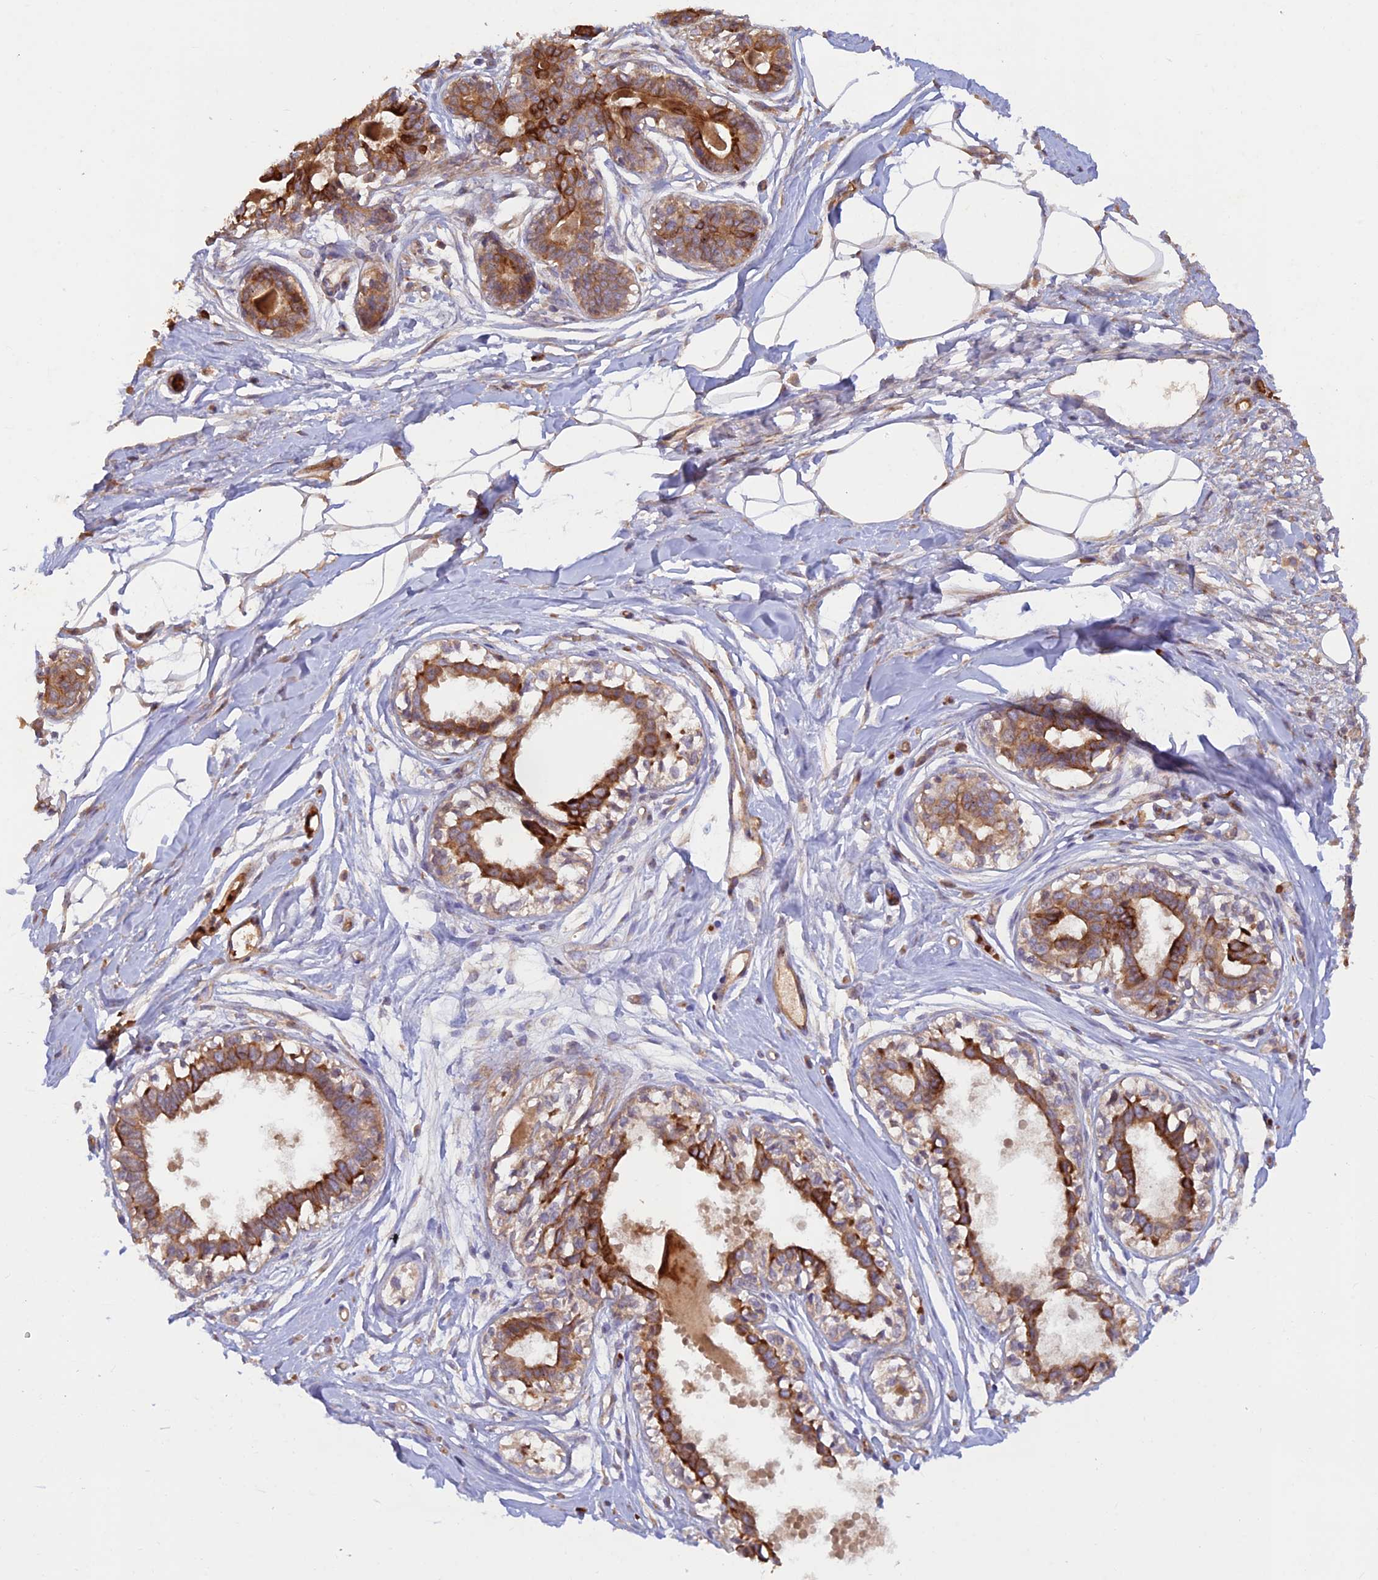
{"staining": {"intensity": "moderate", "quantity": ">75%", "location": "cytoplasmic/membranous"}, "tissue": "breast", "cell_type": "Adipocytes", "image_type": "normal", "snomed": [{"axis": "morphology", "description": "Normal tissue, NOS"}, {"axis": "topography", "description": "Breast"}], "caption": "Adipocytes demonstrate medium levels of moderate cytoplasmic/membranous positivity in about >75% of cells in benign breast.", "gene": "GMCL1", "patient": {"sex": "female", "age": 45}}